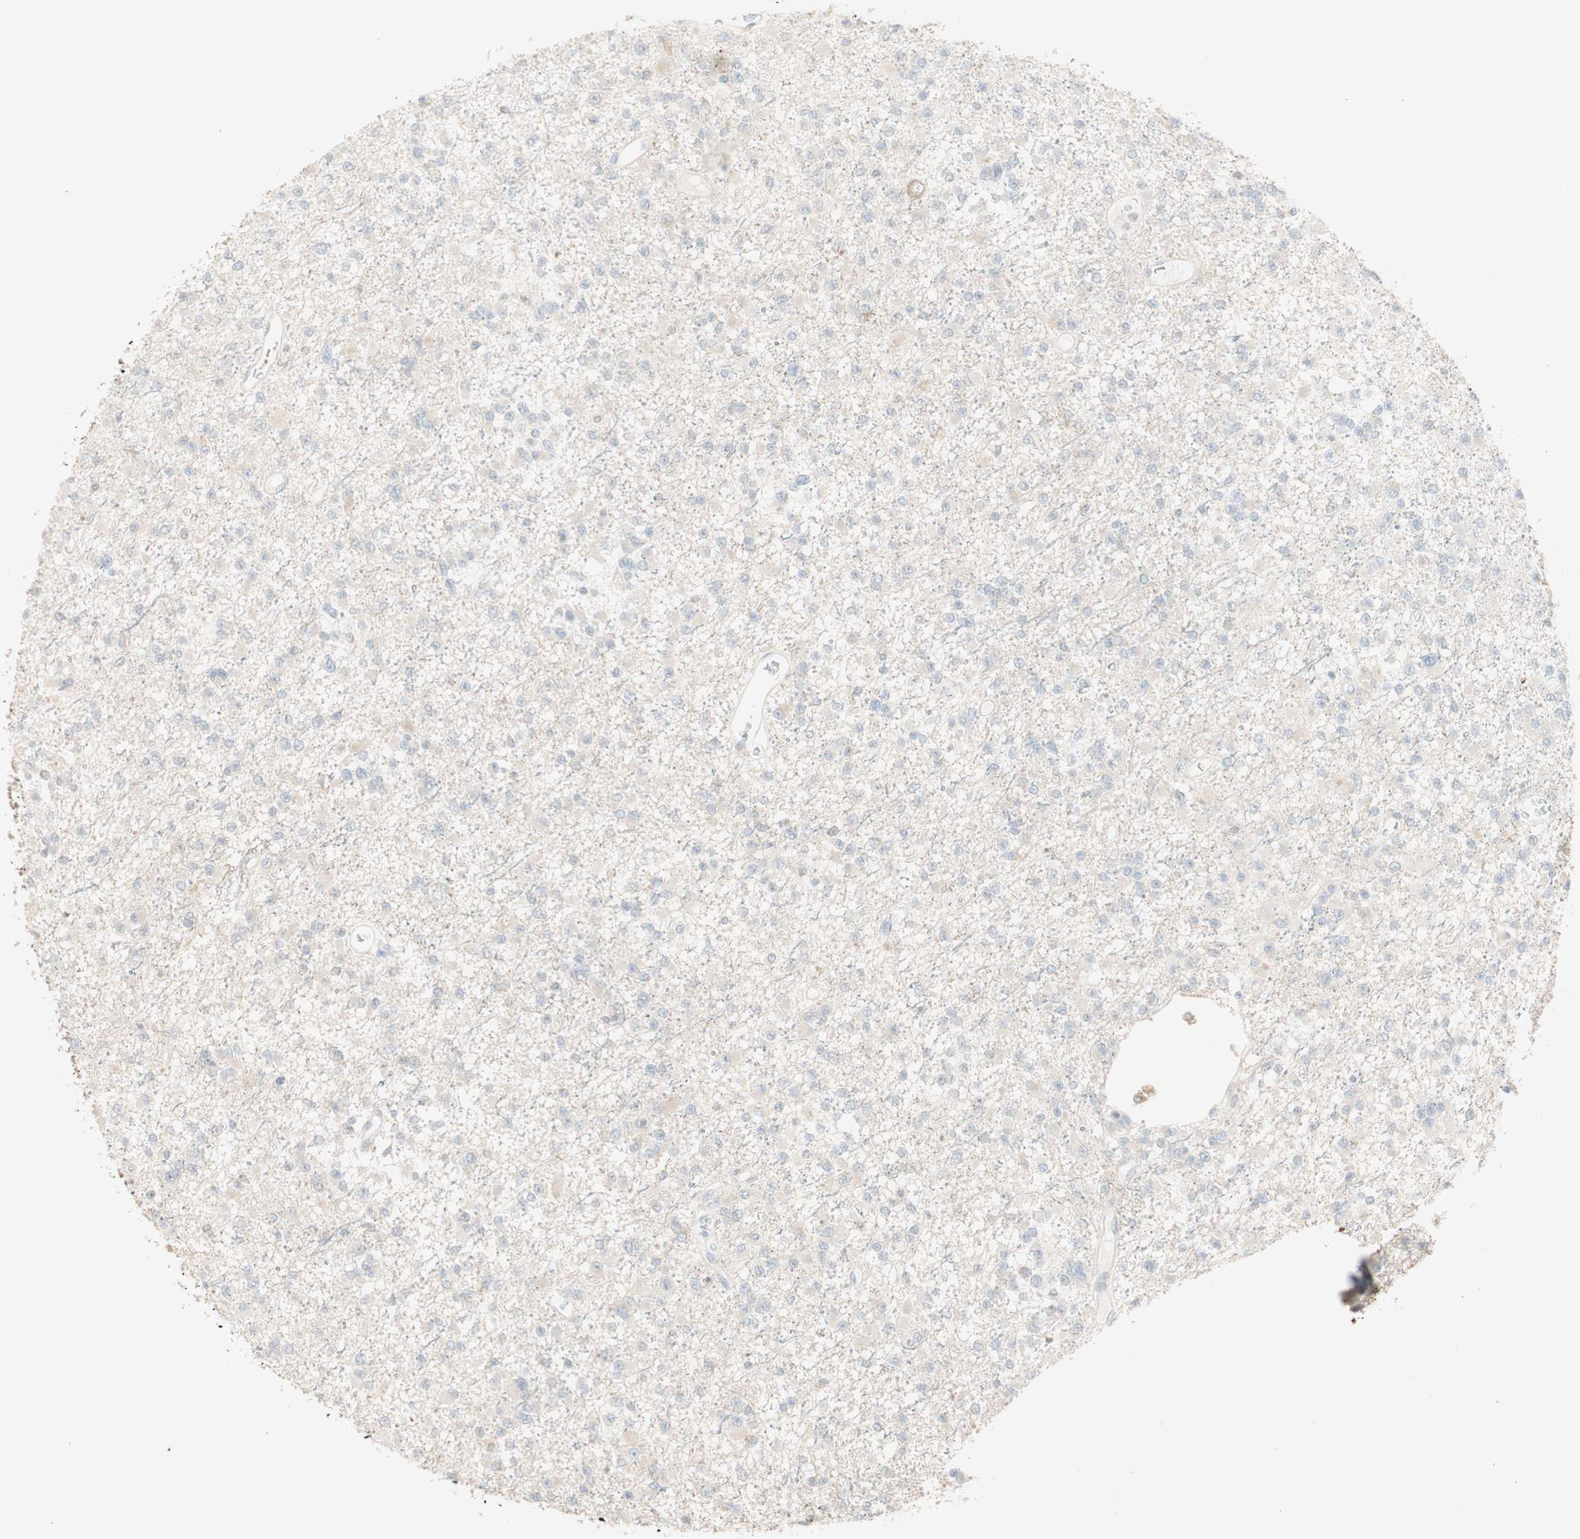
{"staining": {"intensity": "negative", "quantity": "none", "location": "none"}, "tissue": "glioma", "cell_type": "Tumor cells", "image_type": "cancer", "snomed": [{"axis": "morphology", "description": "Glioma, malignant, Low grade"}, {"axis": "topography", "description": "Brain"}], "caption": "A high-resolution image shows IHC staining of glioma, which reveals no significant positivity in tumor cells.", "gene": "ATP6V1B1", "patient": {"sex": "female", "age": 22}}